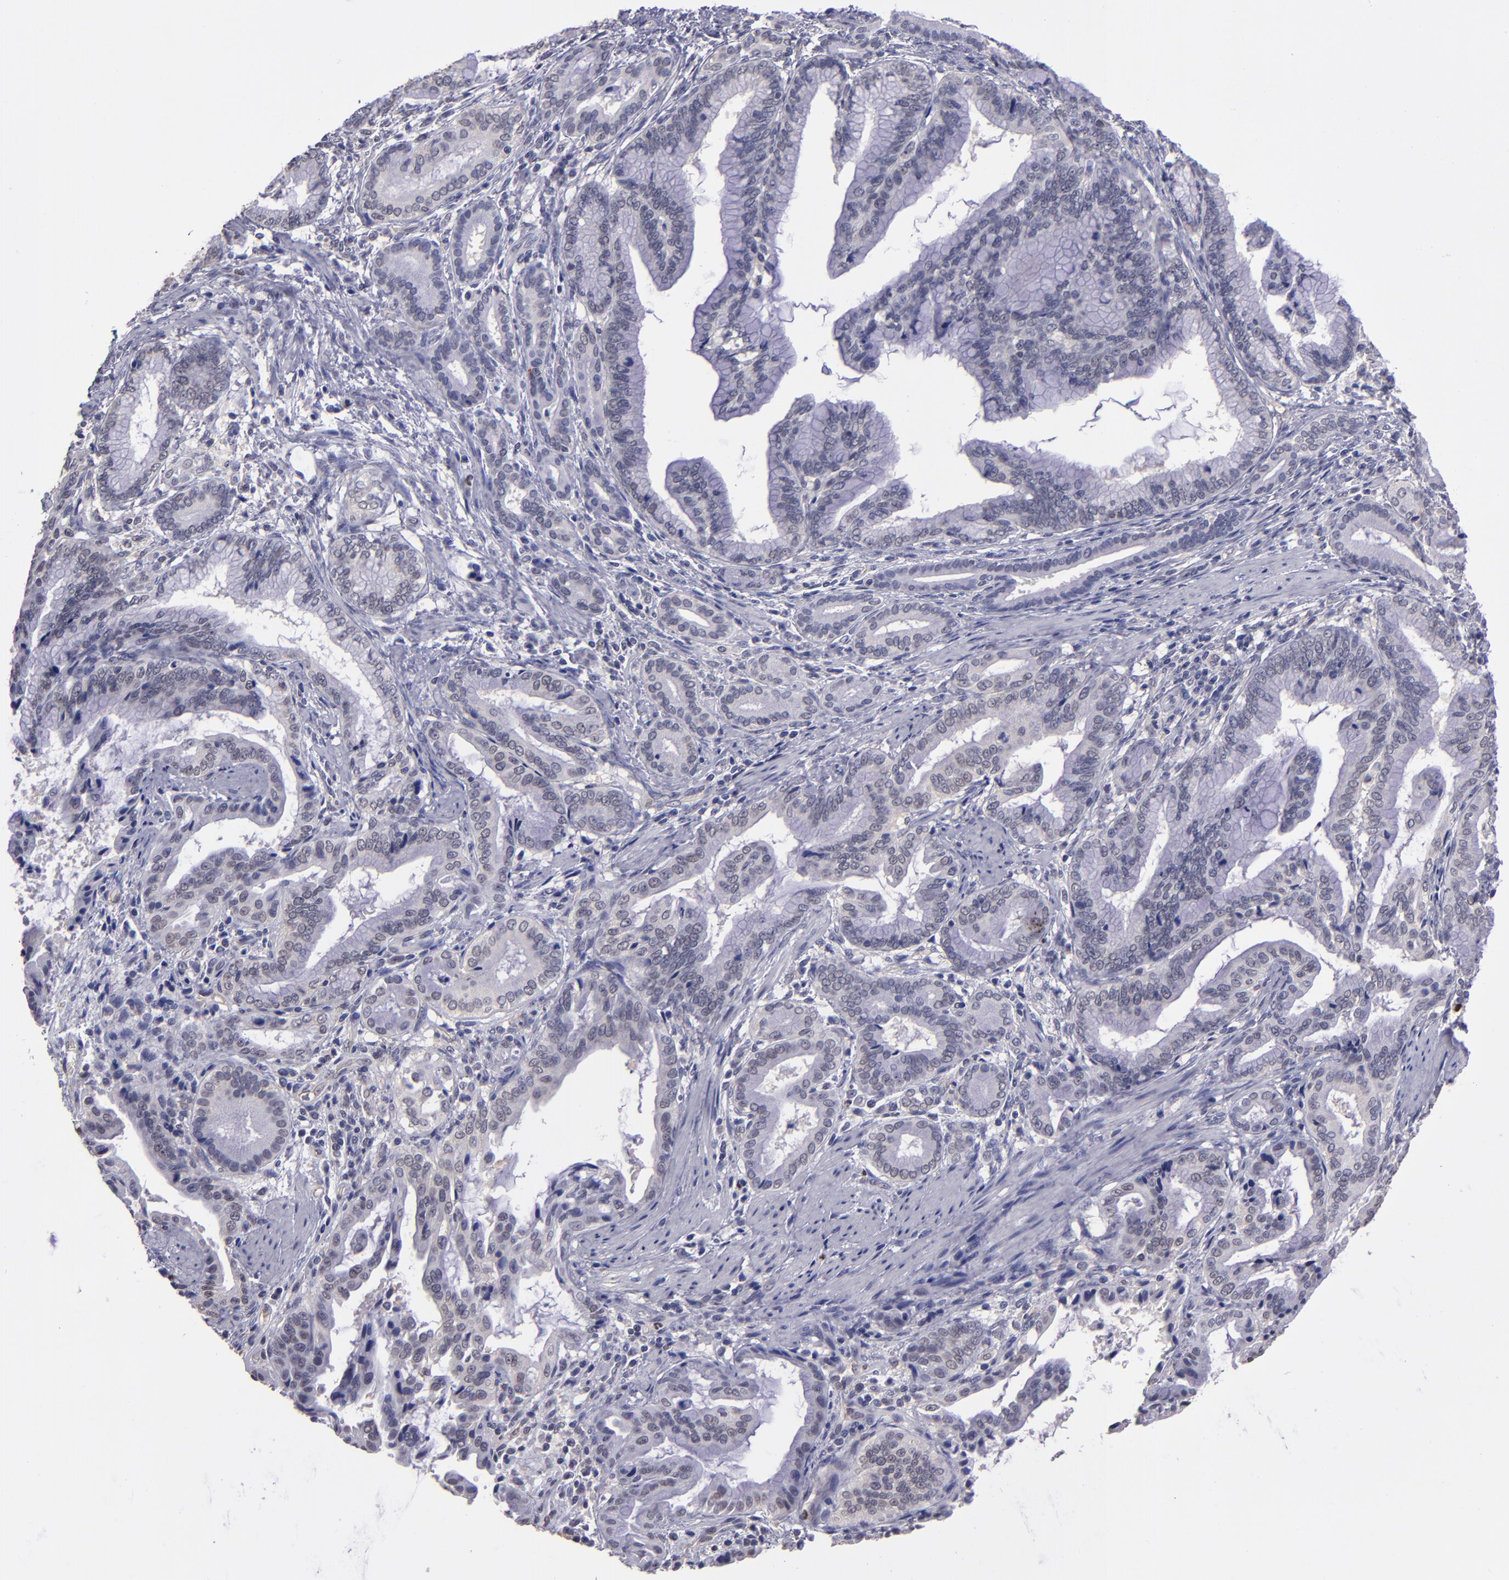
{"staining": {"intensity": "negative", "quantity": "none", "location": "none"}, "tissue": "pancreatic cancer", "cell_type": "Tumor cells", "image_type": "cancer", "snomed": [{"axis": "morphology", "description": "Adenocarcinoma, NOS"}, {"axis": "topography", "description": "Pancreas"}], "caption": "Human adenocarcinoma (pancreatic) stained for a protein using IHC reveals no expression in tumor cells.", "gene": "CEBPE", "patient": {"sex": "female", "age": 64}}